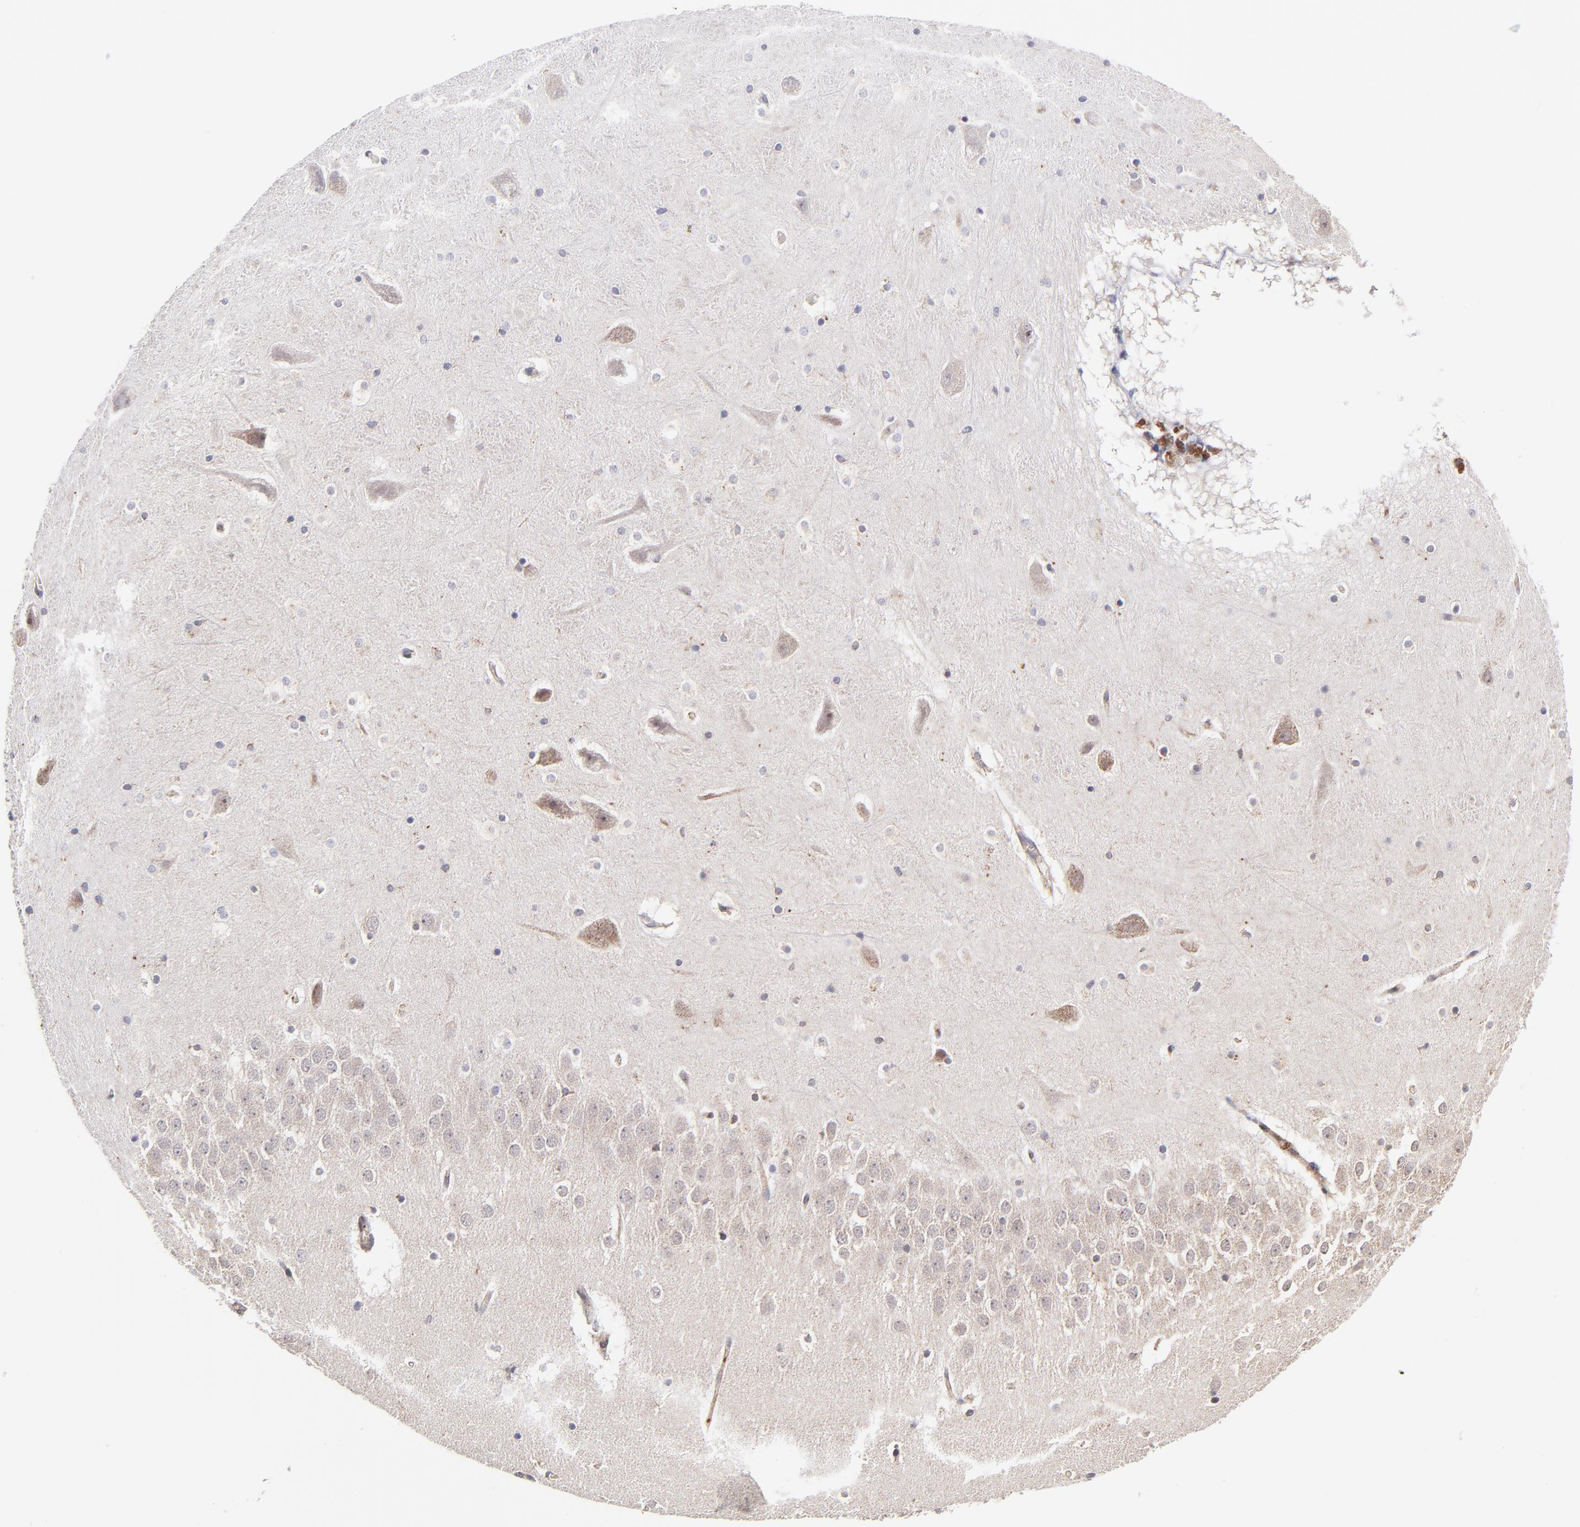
{"staining": {"intensity": "moderate", "quantity": "25%-75%", "location": "cytoplasmic/membranous"}, "tissue": "hippocampus", "cell_type": "Glial cells", "image_type": "normal", "snomed": [{"axis": "morphology", "description": "Normal tissue, NOS"}, {"axis": "topography", "description": "Hippocampus"}], "caption": "This photomicrograph shows immunohistochemistry staining of unremarkable hippocampus, with medium moderate cytoplasmic/membranous expression in about 25%-75% of glial cells.", "gene": "MAP2K7", "patient": {"sex": "male", "age": 45}}